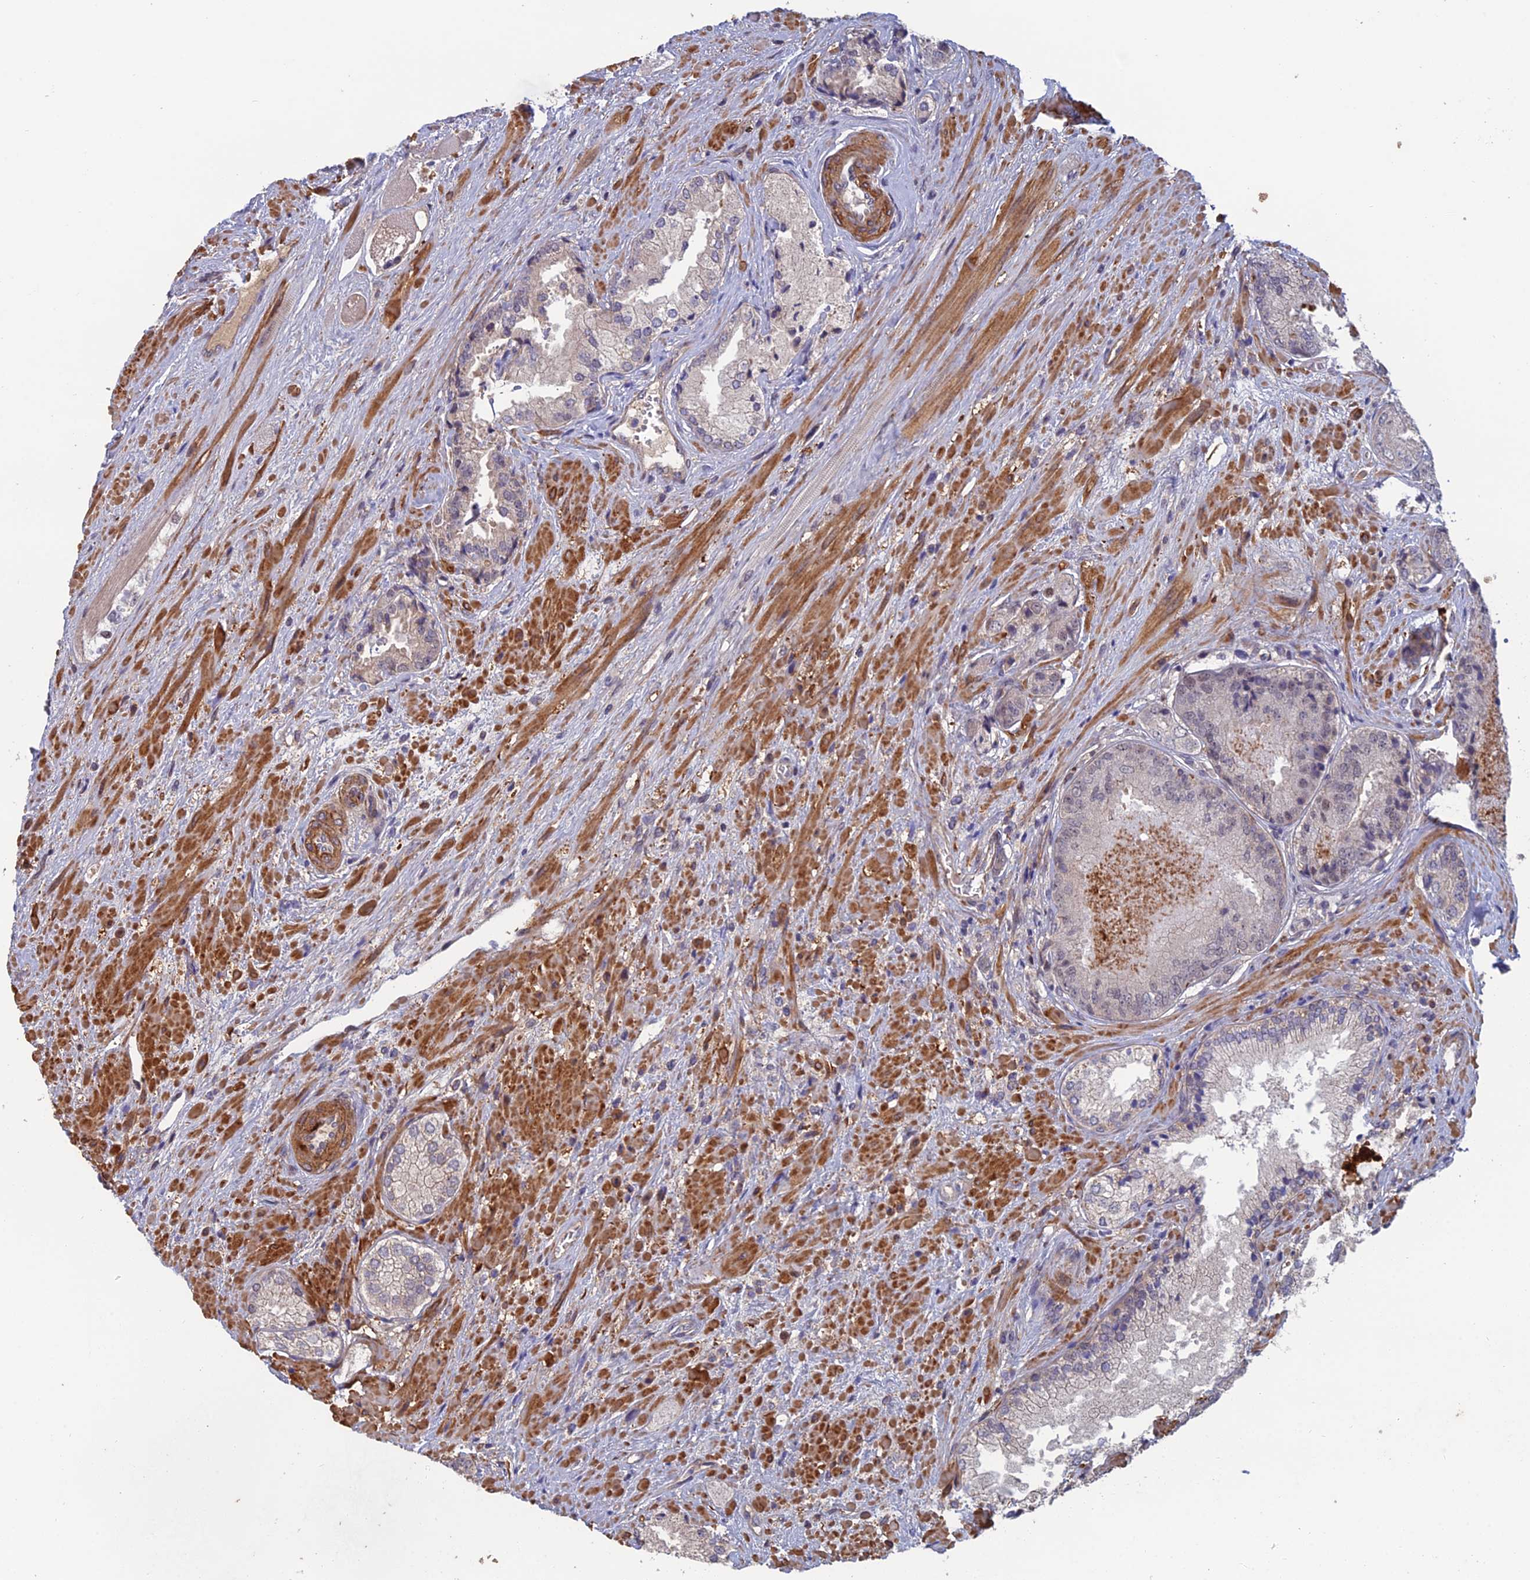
{"staining": {"intensity": "negative", "quantity": "none", "location": "none"}, "tissue": "prostate cancer", "cell_type": "Tumor cells", "image_type": "cancer", "snomed": [{"axis": "morphology", "description": "Adenocarcinoma, High grade"}, {"axis": "topography", "description": "Prostate"}], "caption": "High magnification brightfield microscopy of prostate cancer (adenocarcinoma (high-grade)) stained with DAB (brown) and counterstained with hematoxylin (blue): tumor cells show no significant staining.", "gene": "CCDC183", "patient": {"sex": "male", "age": 71}}